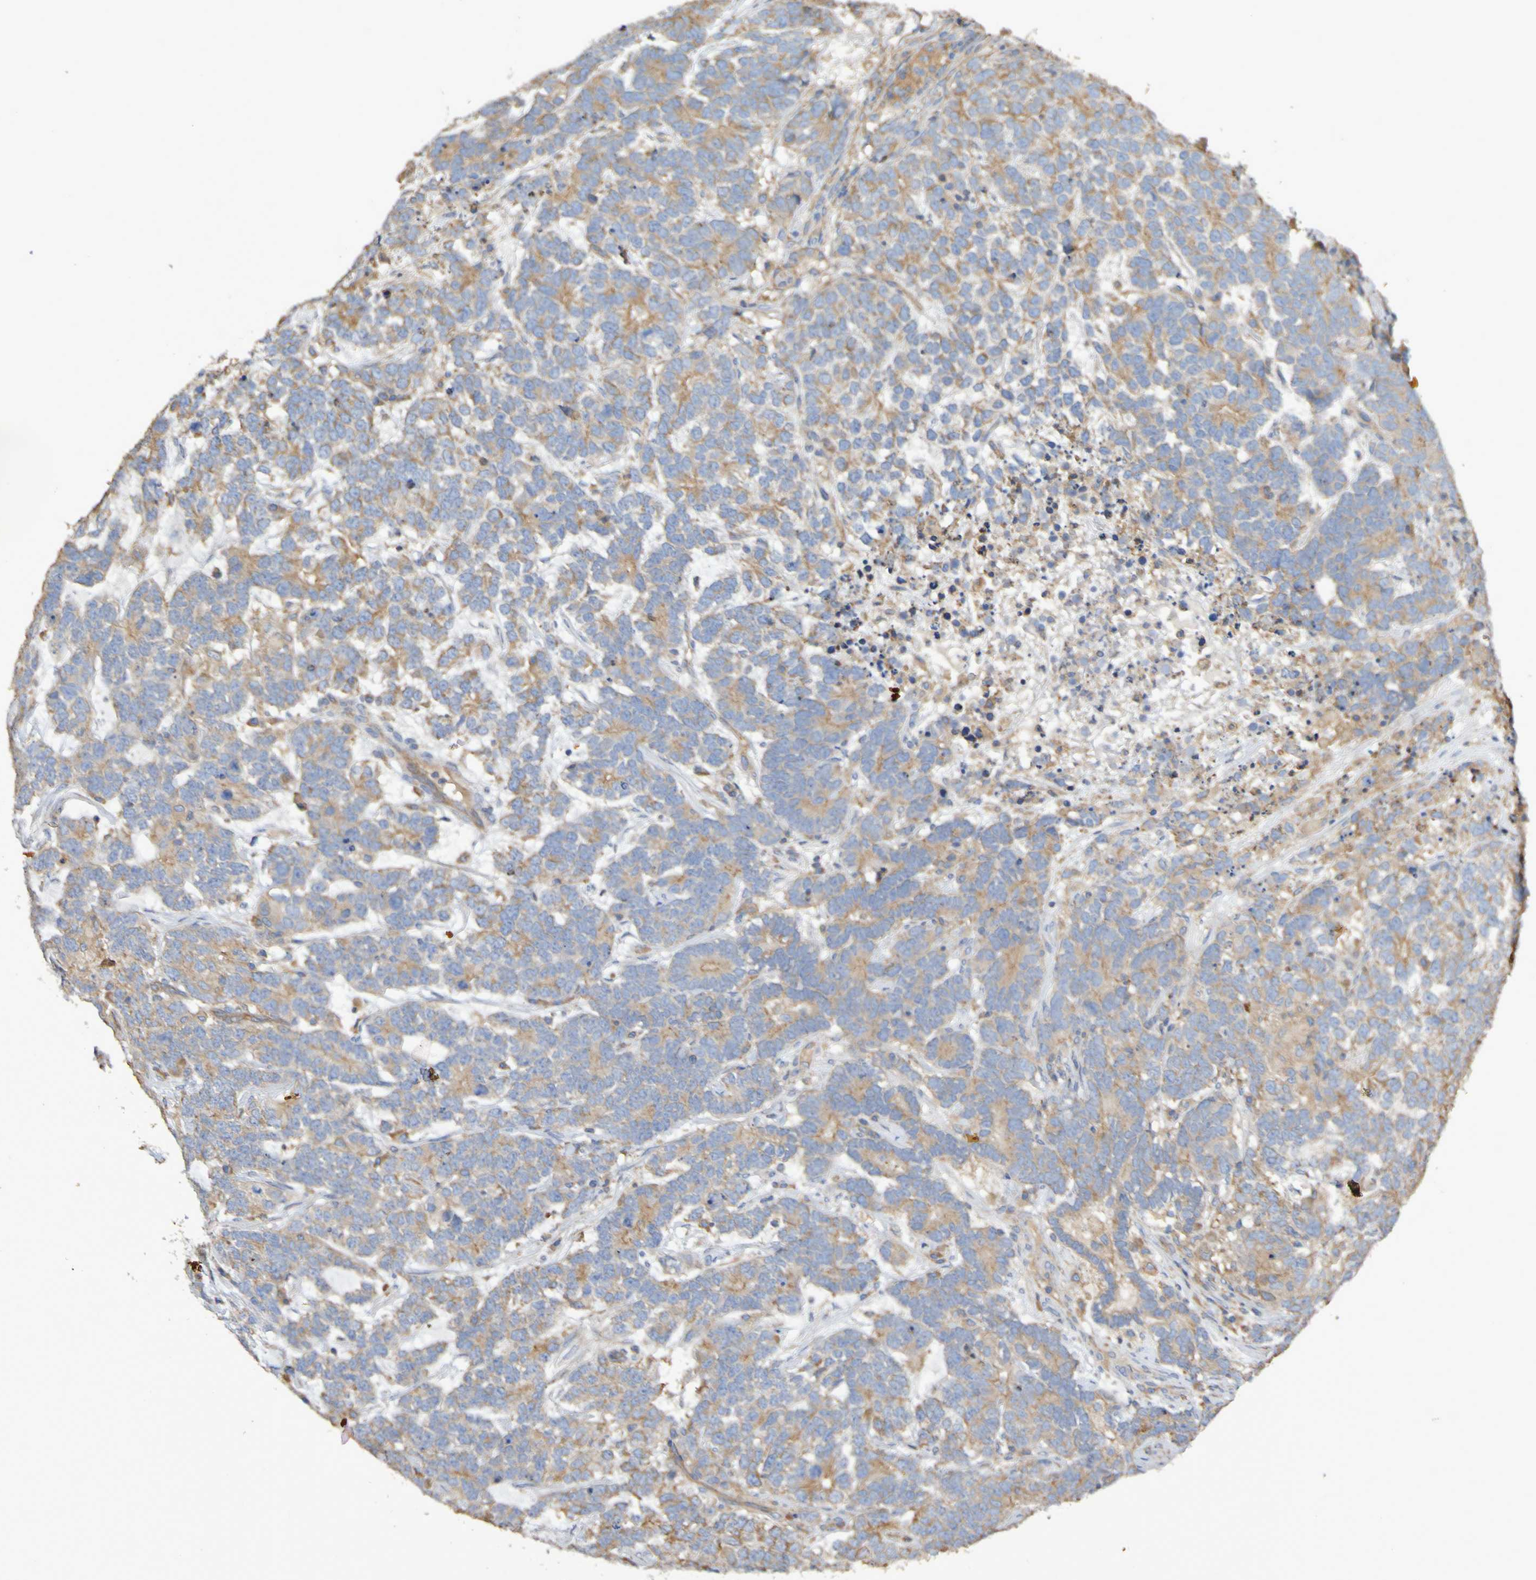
{"staining": {"intensity": "moderate", "quantity": "25%-75%", "location": "cytoplasmic/membranous"}, "tissue": "testis cancer", "cell_type": "Tumor cells", "image_type": "cancer", "snomed": [{"axis": "morphology", "description": "Carcinoma, Embryonal, NOS"}, {"axis": "topography", "description": "Testis"}], "caption": "Immunohistochemical staining of embryonal carcinoma (testis) exhibits medium levels of moderate cytoplasmic/membranous protein expression in approximately 25%-75% of tumor cells.", "gene": "SYNJ1", "patient": {"sex": "male", "age": 26}}